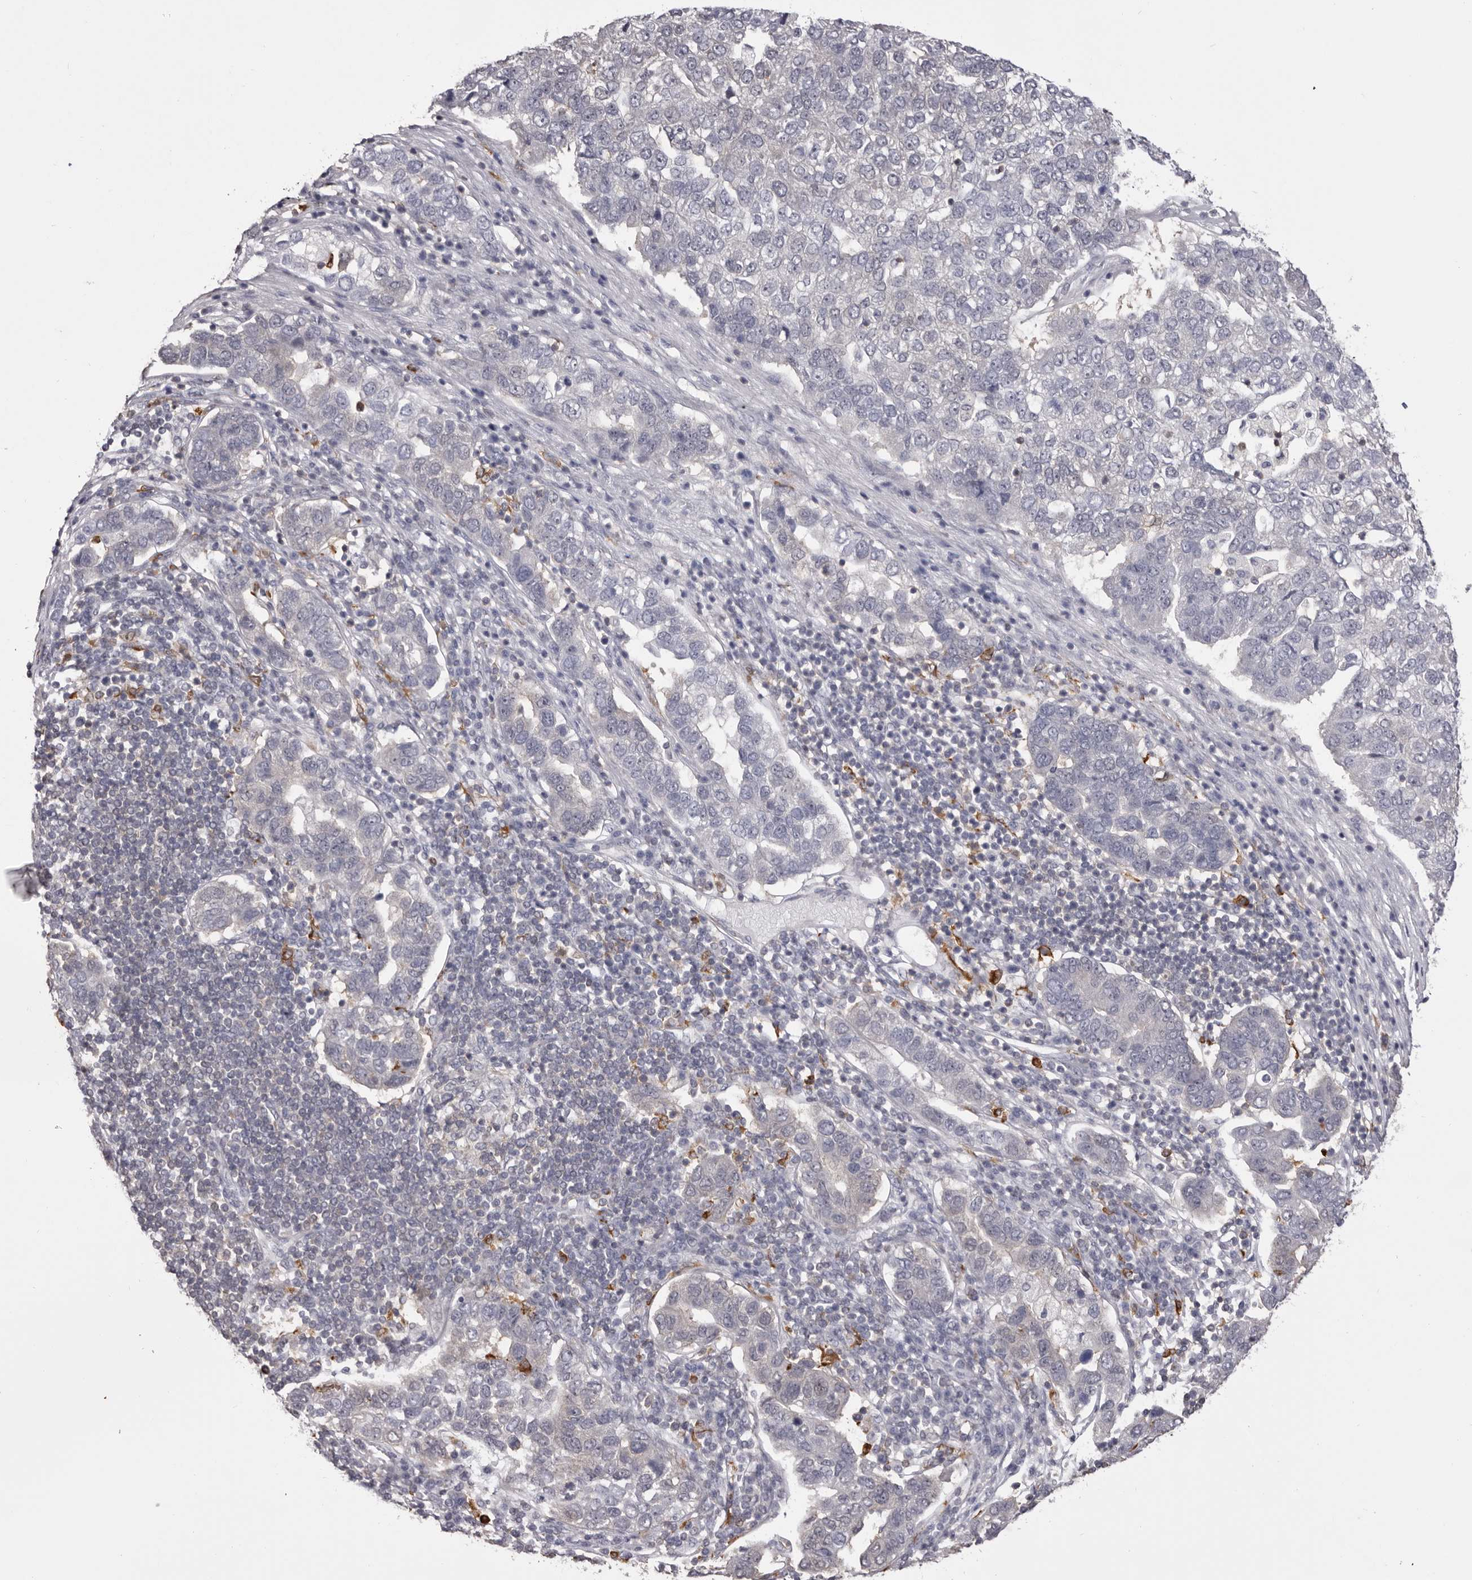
{"staining": {"intensity": "negative", "quantity": "none", "location": "none"}, "tissue": "pancreatic cancer", "cell_type": "Tumor cells", "image_type": "cancer", "snomed": [{"axis": "morphology", "description": "Adenocarcinoma, NOS"}, {"axis": "topography", "description": "Pancreas"}], "caption": "Image shows no significant protein positivity in tumor cells of adenocarcinoma (pancreatic).", "gene": "TNNI1", "patient": {"sex": "female", "age": 61}}